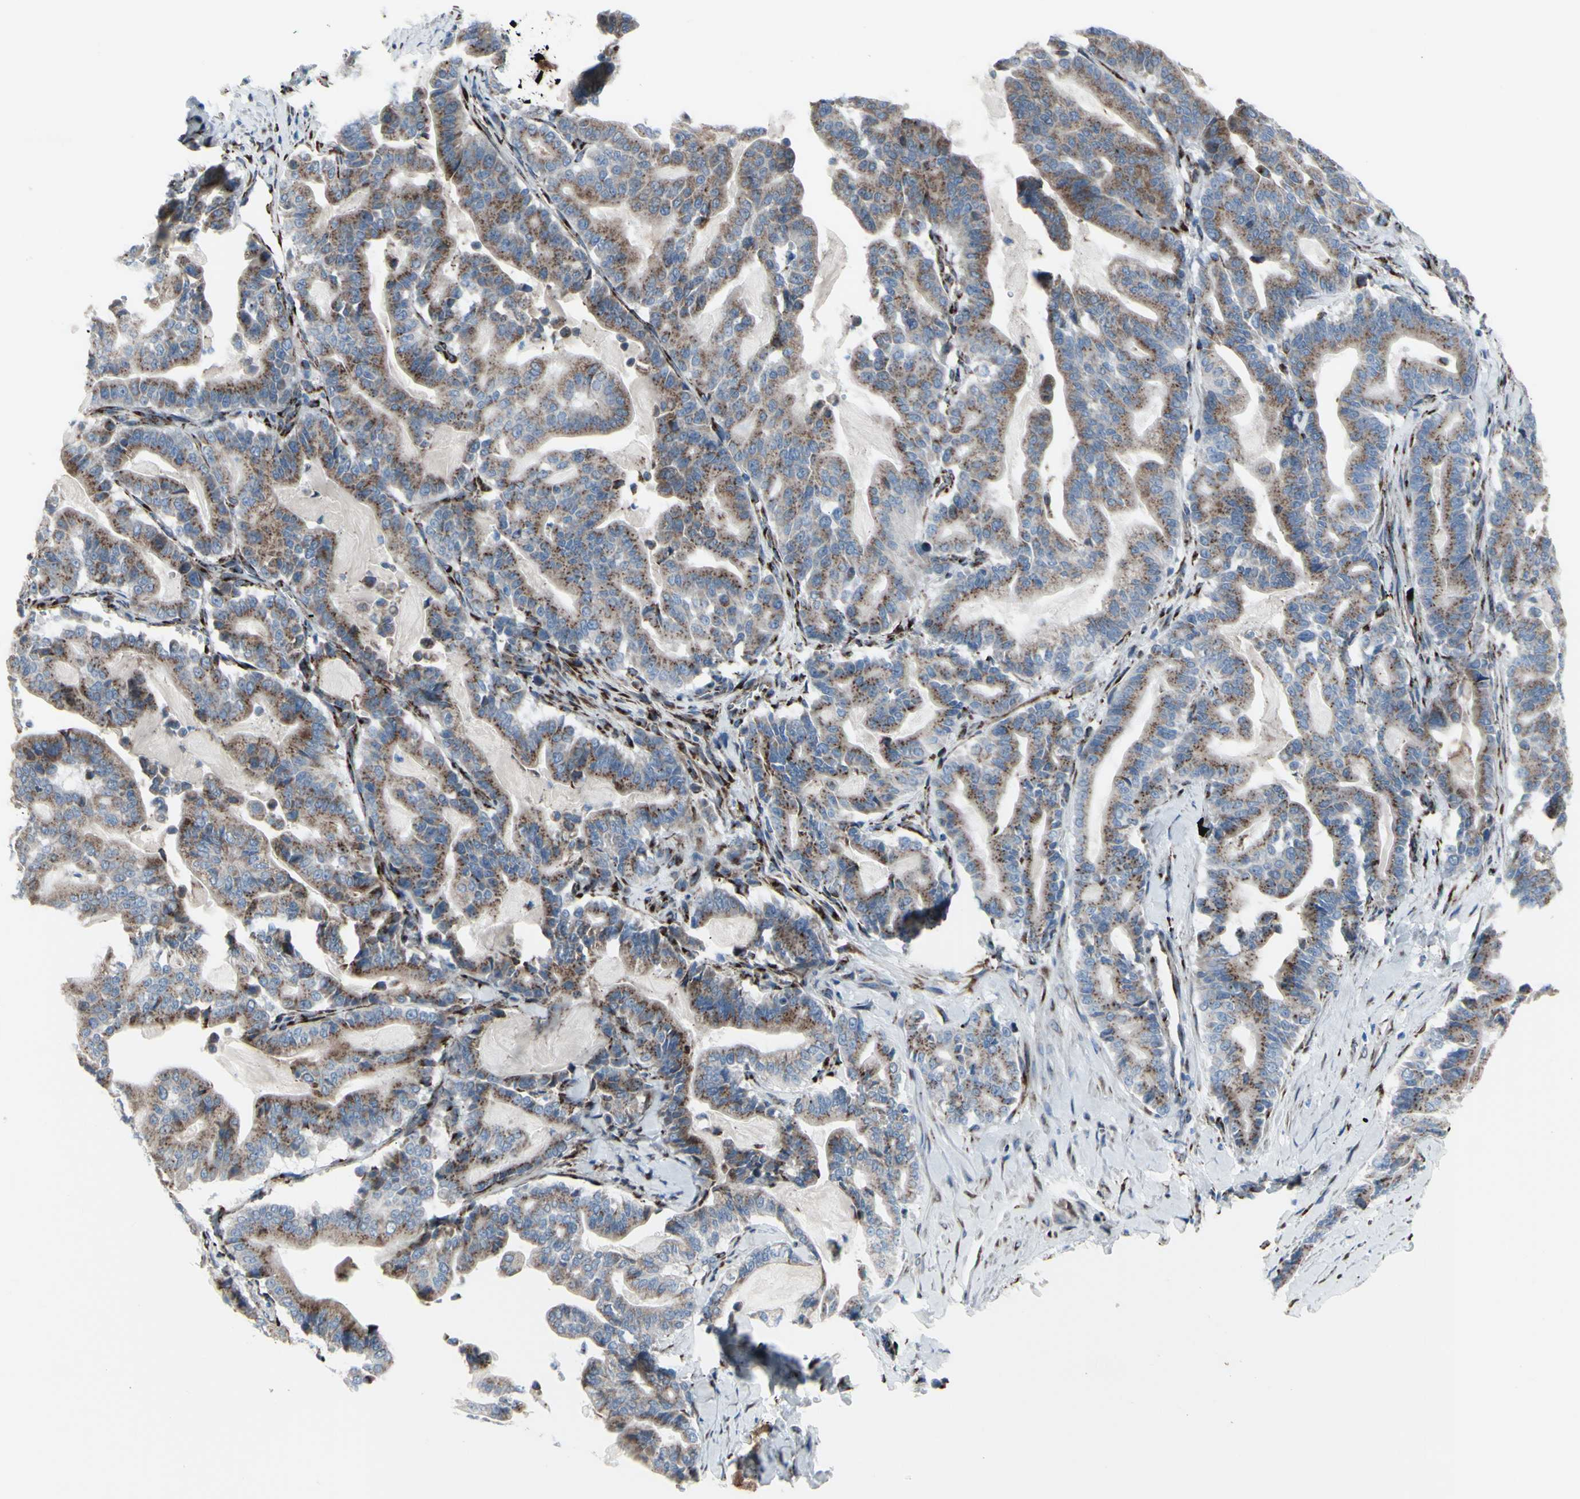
{"staining": {"intensity": "moderate", "quantity": ">75%", "location": "cytoplasmic/membranous"}, "tissue": "pancreatic cancer", "cell_type": "Tumor cells", "image_type": "cancer", "snomed": [{"axis": "morphology", "description": "Adenocarcinoma, NOS"}, {"axis": "topography", "description": "Pancreas"}], "caption": "Pancreatic adenocarcinoma tissue displays moderate cytoplasmic/membranous expression in about >75% of tumor cells, visualized by immunohistochemistry.", "gene": "GLG1", "patient": {"sex": "male", "age": 63}}